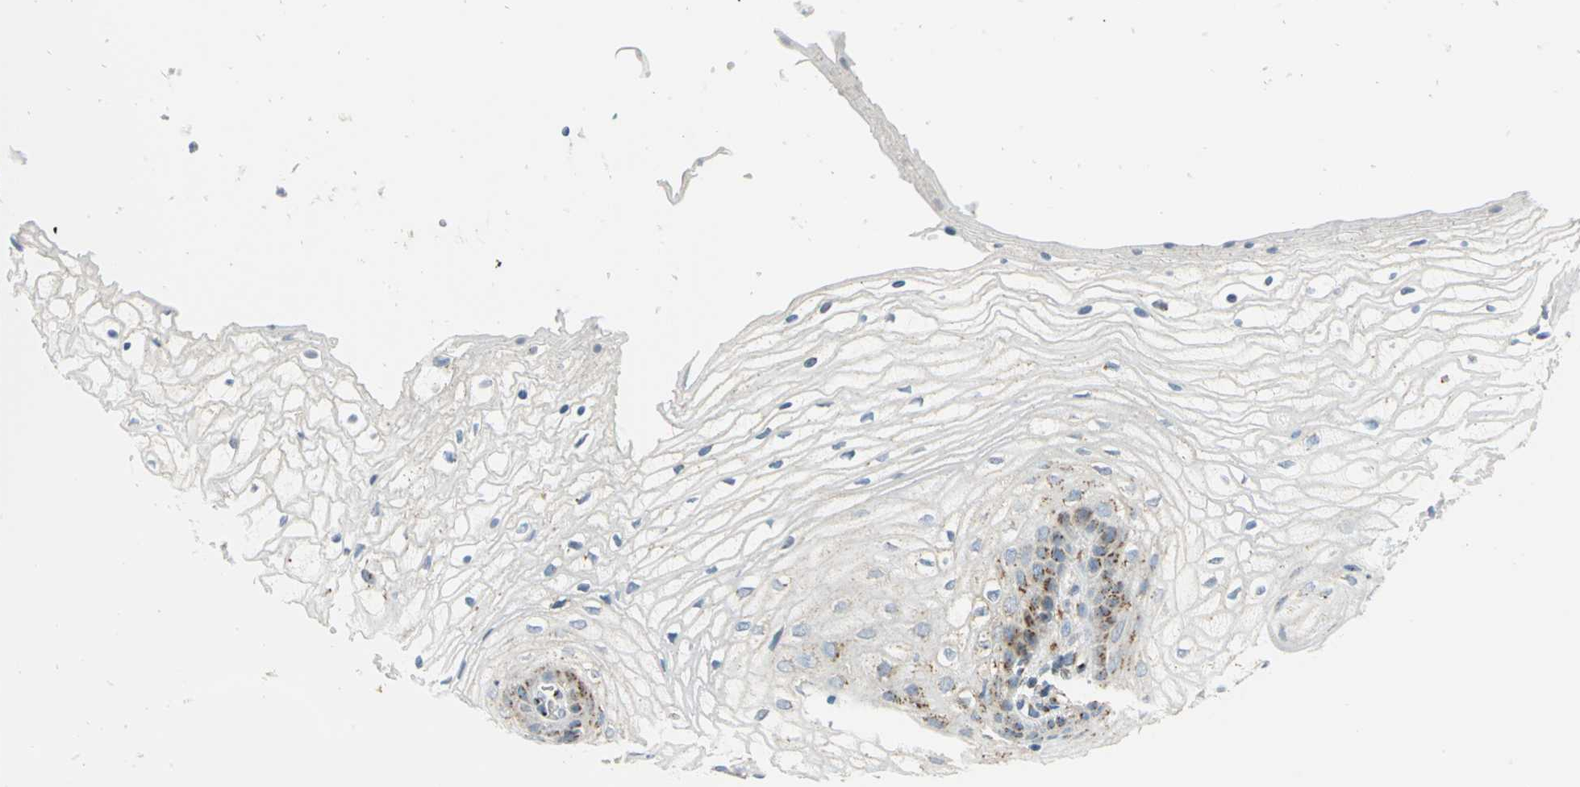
{"staining": {"intensity": "moderate", "quantity": "<25%", "location": "cytoplasmic/membranous"}, "tissue": "vagina", "cell_type": "Squamous epithelial cells", "image_type": "normal", "snomed": [{"axis": "morphology", "description": "Normal tissue, NOS"}, {"axis": "topography", "description": "Vagina"}], "caption": "Protein positivity by immunohistochemistry (IHC) shows moderate cytoplasmic/membranous positivity in approximately <25% of squamous epithelial cells in unremarkable vagina.", "gene": "GPR3", "patient": {"sex": "female", "age": 34}}